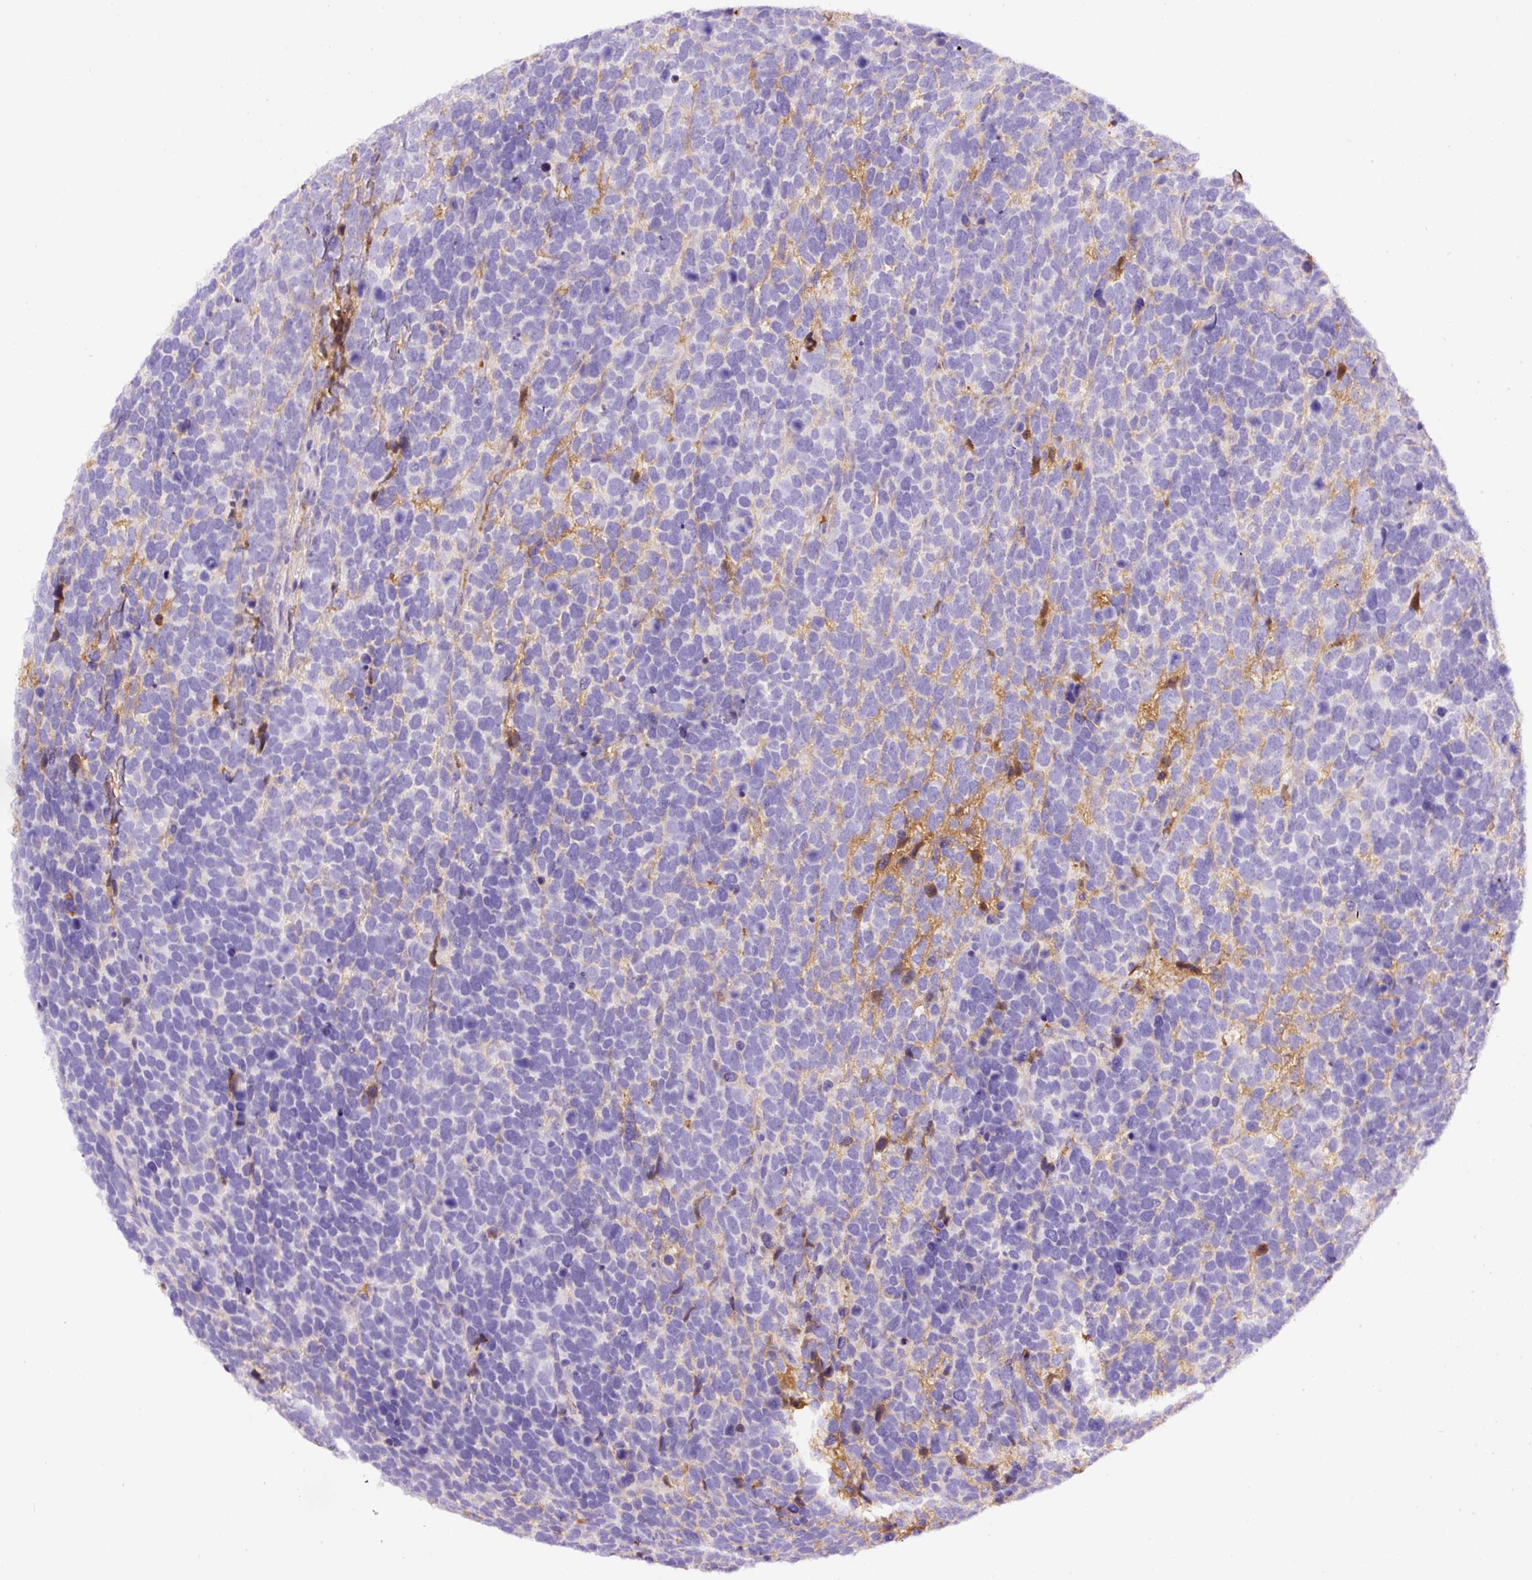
{"staining": {"intensity": "negative", "quantity": "none", "location": "none"}, "tissue": "urothelial cancer", "cell_type": "Tumor cells", "image_type": "cancer", "snomed": [{"axis": "morphology", "description": "Urothelial carcinoma, High grade"}, {"axis": "topography", "description": "Urinary bladder"}], "caption": "This is an immunohistochemistry photomicrograph of high-grade urothelial carcinoma. There is no positivity in tumor cells.", "gene": "APCS", "patient": {"sex": "female", "age": 82}}